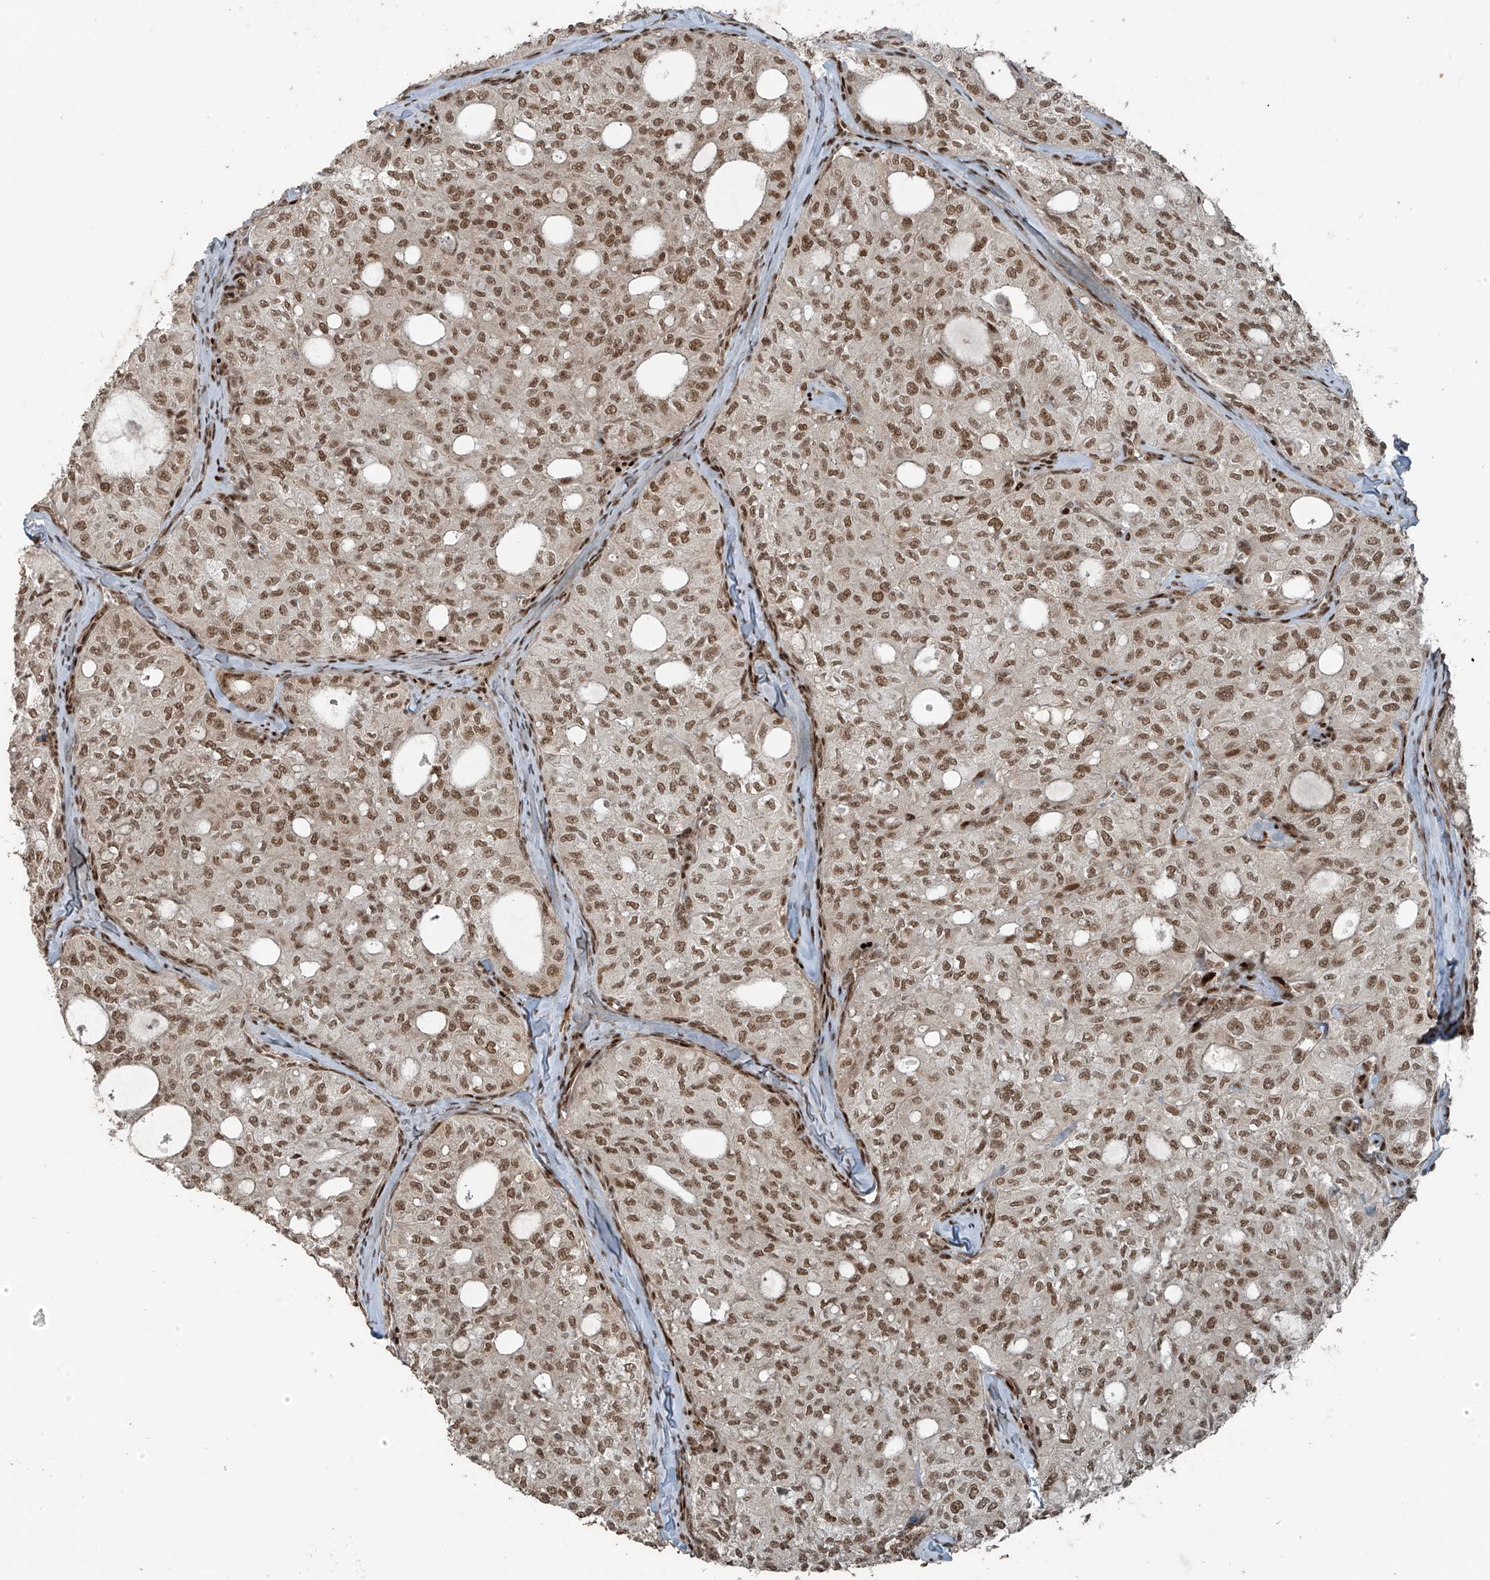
{"staining": {"intensity": "moderate", "quantity": ">75%", "location": "nuclear"}, "tissue": "thyroid cancer", "cell_type": "Tumor cells", "image_type": "cancer", "snomed": [{"axis": "morphology", "description": "Follicular adenoma carcinoma, NOS"}, {"axis": "topography", "description": "Thyroid gland"}], "caption": "Protein expression analysis of human thyroid cancer reveals moderate nuclear expression in about >75% of tumor cells.", "gene": "PCNP", "patient": {"sex": "male", "age": 75}}